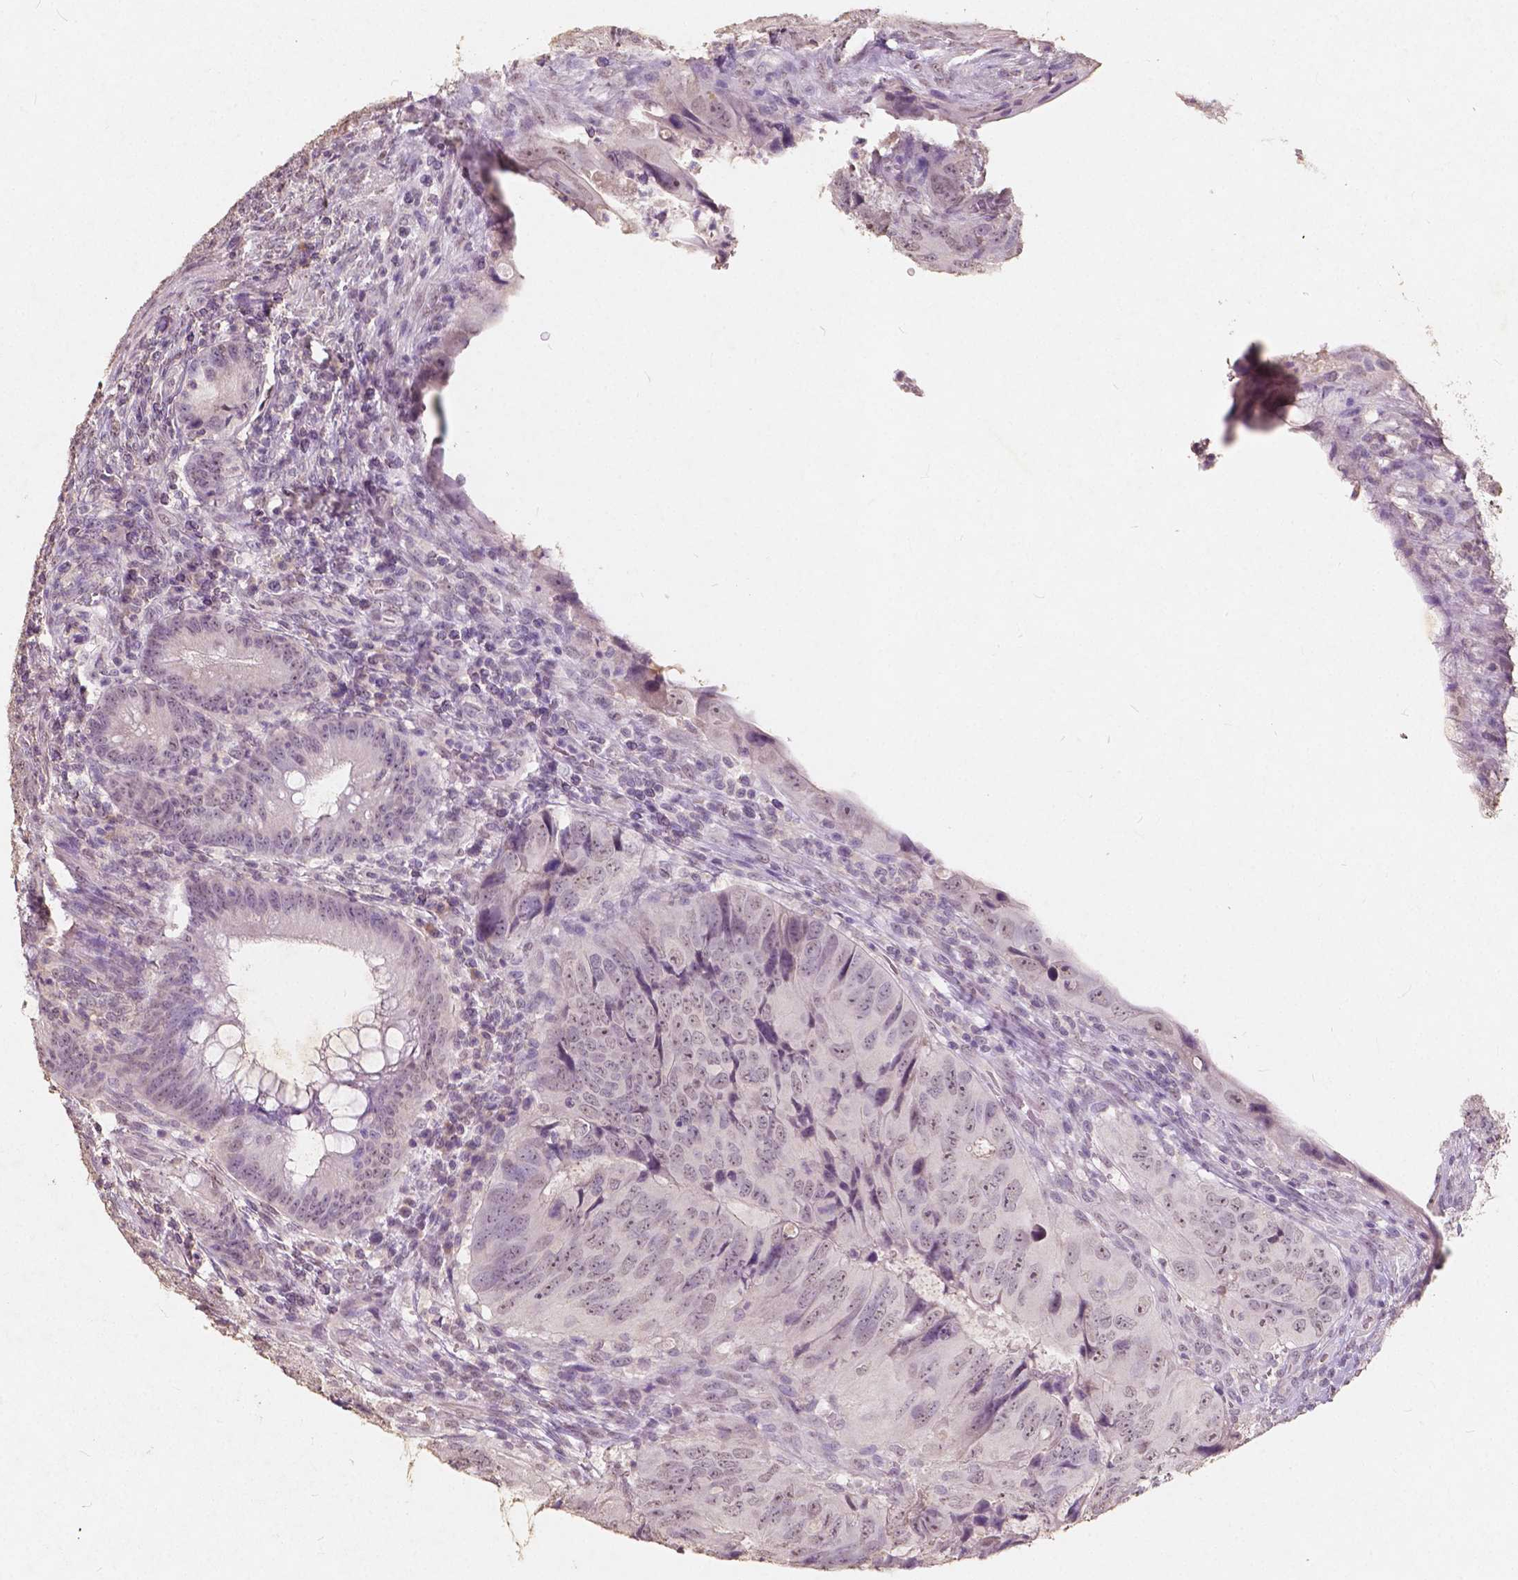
{"staining": {"intensity": "moderate", "quantity": "25%-75%", "location": "nuclear"}, "tissue": "colorectal cancer", "cell_type": "Tumor cells", "image_type": "cancer", "snomed": [{"axis": "morphology", "description": "Adenocarcinoma, NOS"}, {"axis": "topography", "description": "Colon"}], "caption": "Human colorectal cancer stained for a protein (brown) demonstrates moderate nuclear positive staining in approximately 25%-75% of tumor cells.", "gene": "SOX15", "patient": {"sex": "male", "age": 79}}